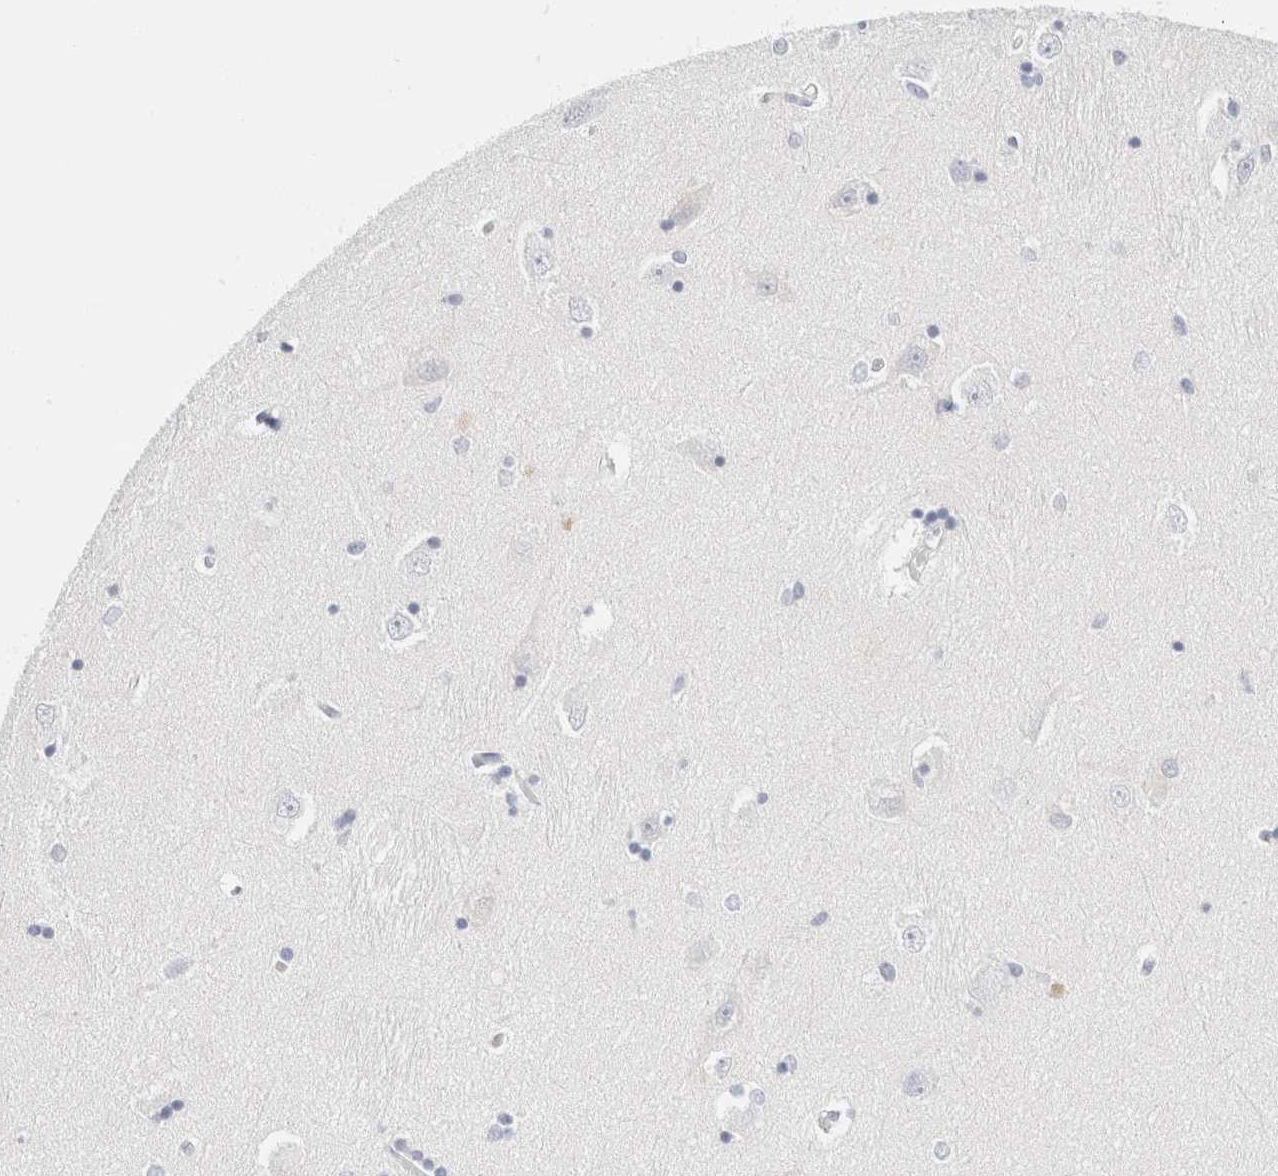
{"staining": {"intensity": "negative", "quantity": "none", "location": "none"}, "tissue": "hippocampus", "cell_type": "Glial cells", "image_type": "normal", "snomed": [{"axis": "morphology", "description": "Normal tissue, NOS"}, {"axis": "topography", "description": "Hippocampus"}], "caption": "Immunohistochemistry micrograph of unremarkable human hippocampus stained for a protein (brown), which shows no staining in glial cells. (Immunohistochemistry, brightfield microscopy, high magnification).", "gene": "KRT20", "patient": {"sex": "male", "age": 45}}